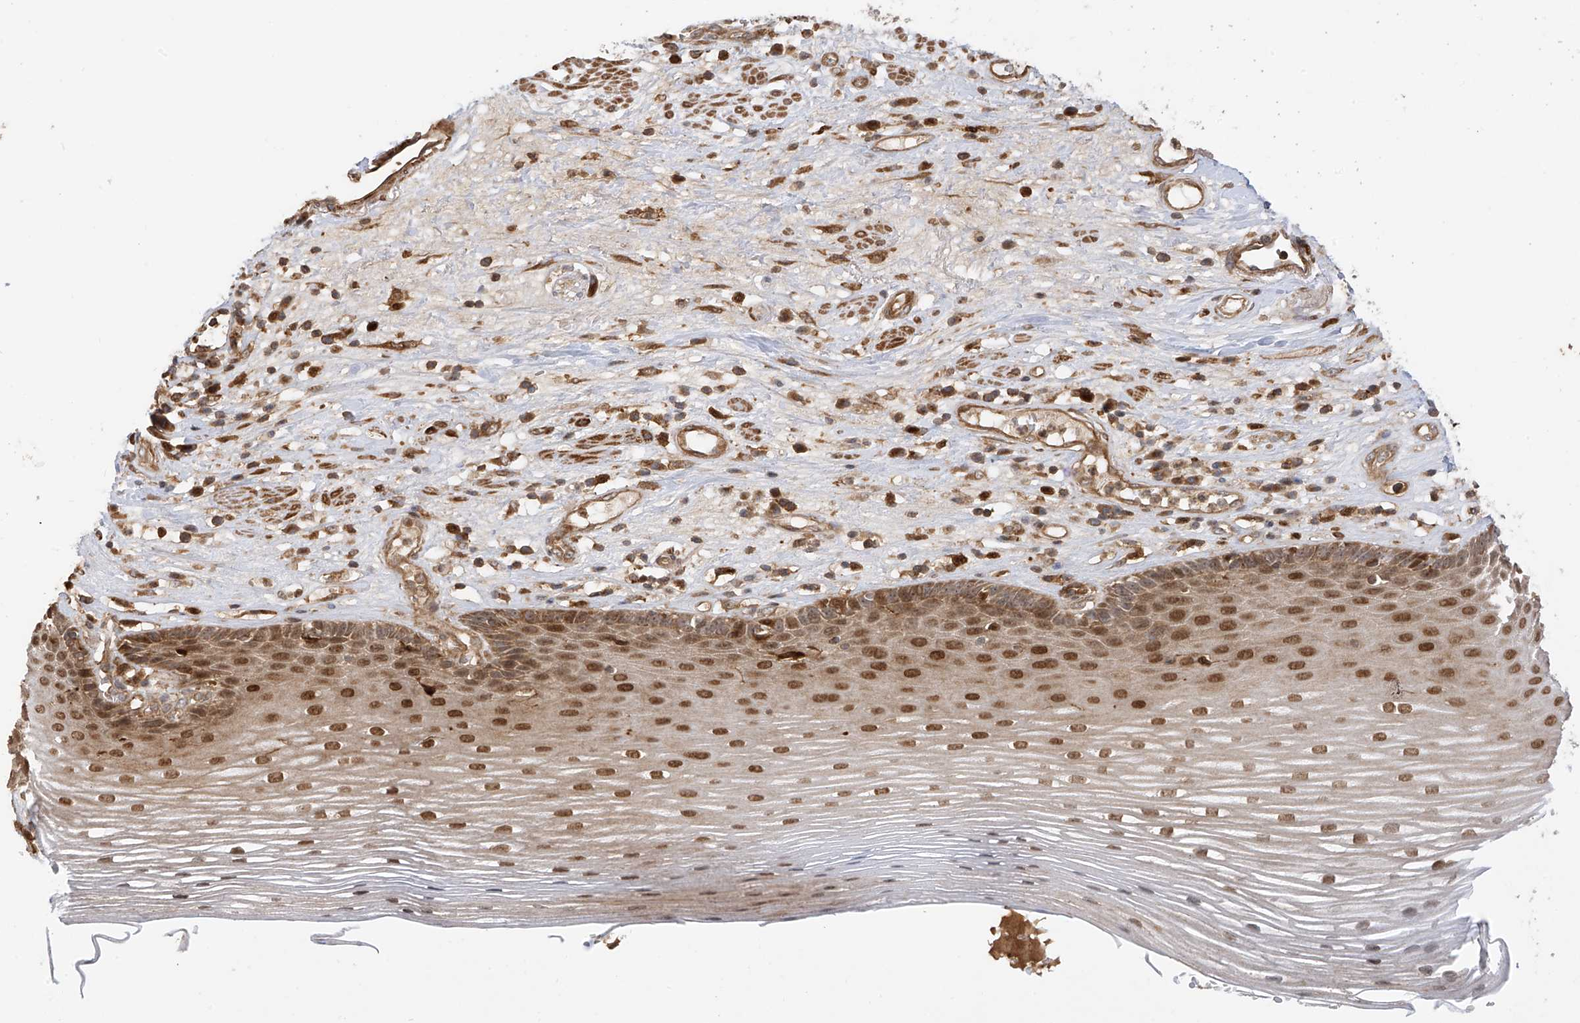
{"staining": {"intensity": "moderate", "quantity": ">75%", "location": "nuclear"}, "tissue": "esophagus", "cell_type": "Squamous epithelial cells", "image_type": "normal", "snomed": [{"axis": "morphology", "description": "Normal tissue, NOS"}, {"axis": "topography", "description": "Esophagus"}], "caption": "Esophagus stained with DAB (3,3'-diaminobenzidine) immunohistochemistry shows medium levels of moderate nuclear expression in about >75% of squamous epithelial cells.", "gene": "ATAD2B", "patient": {"sex": "male", "age": 62}}